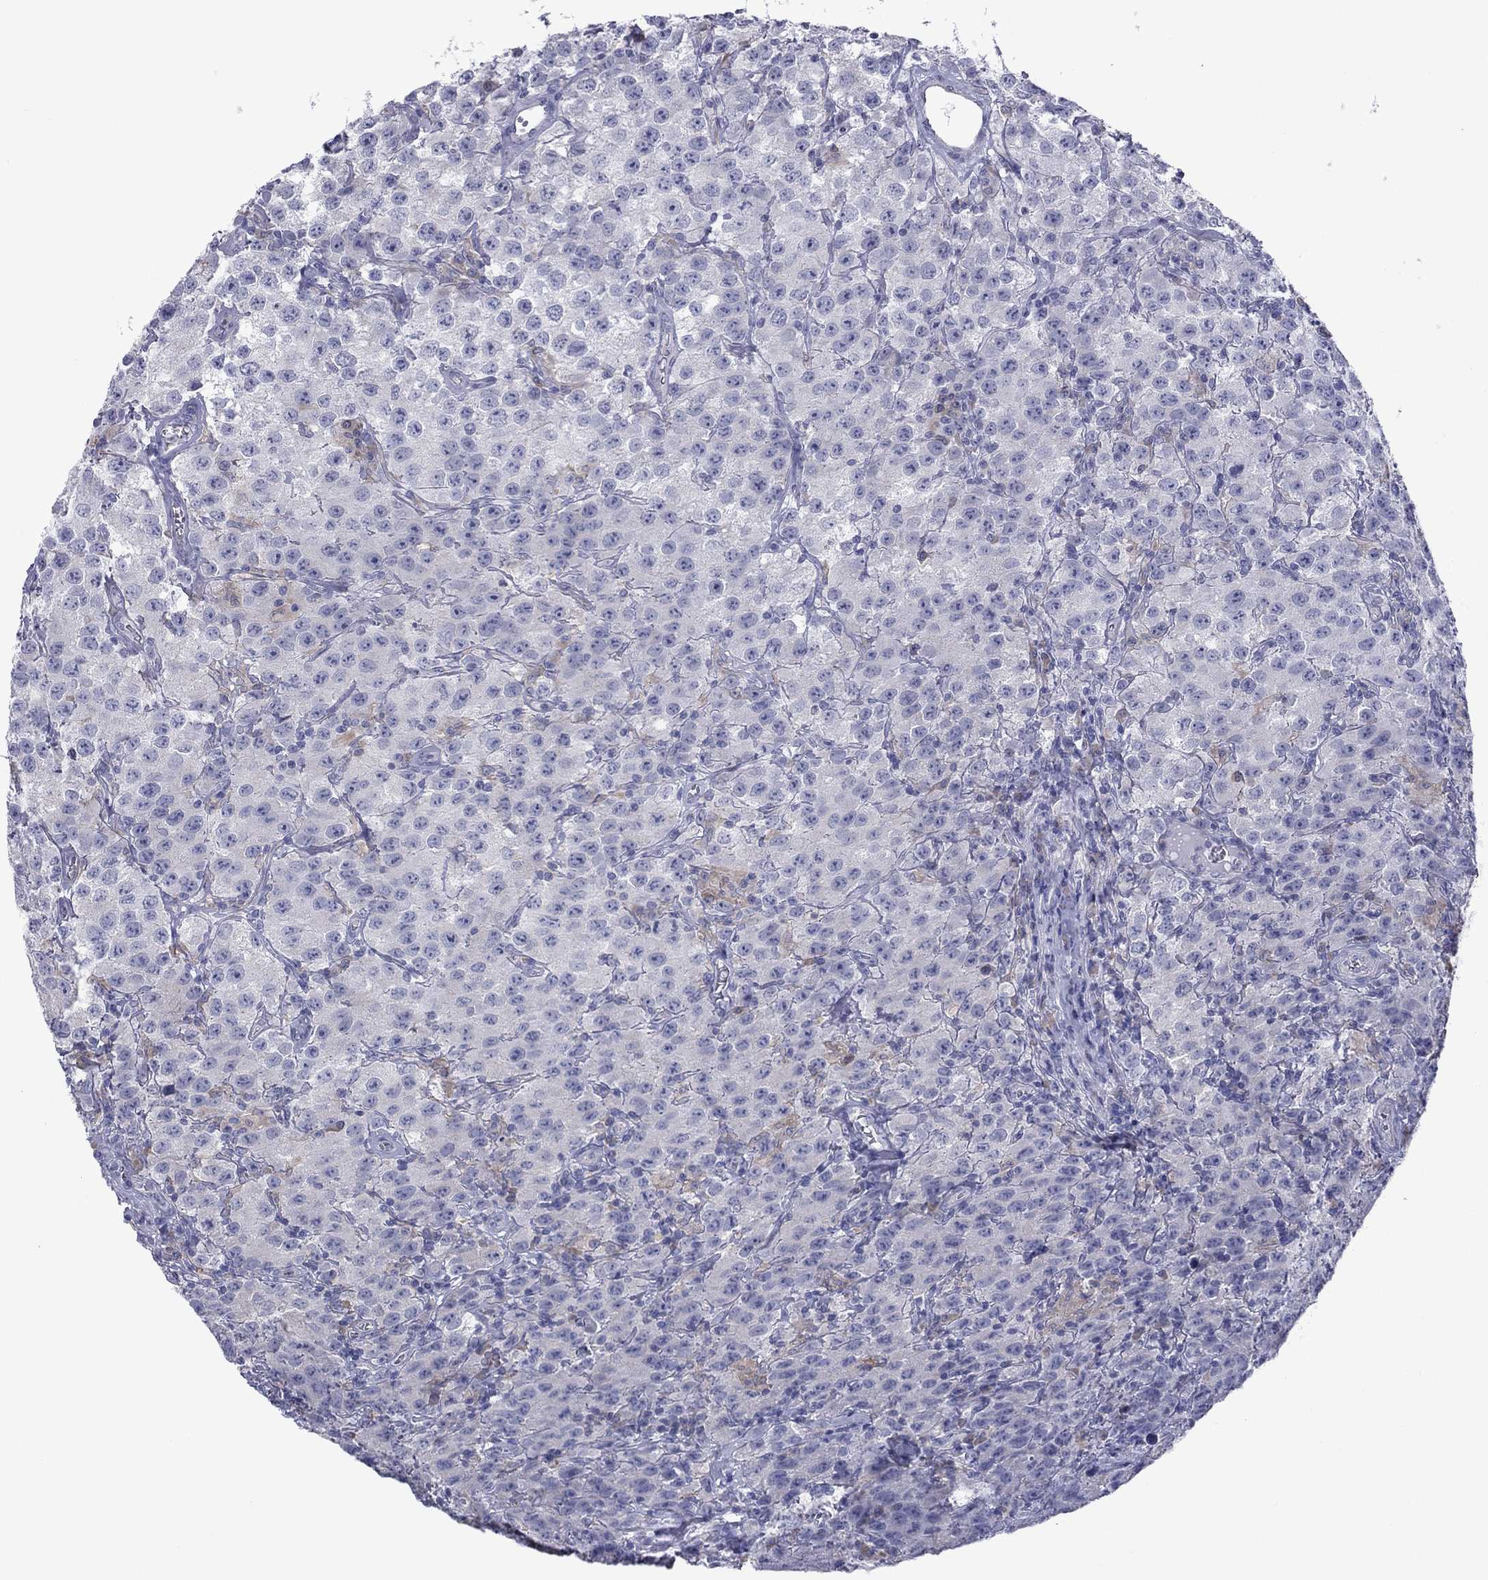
{"staining": {"intensity": "negative", "quantity": "none", "location": "none"}, "tissue": "testis cancer", "cell_type": "Tumor cells", "image_type": "cancer", "snomed": [{"axis": "morphology", "description": "Seminoma, NOS"}, {"axis": "topography", "description": "Testis"}], "caption": "A histopathology image of human testis cancer (seminoma) is negative for staining in tumor cells.", "gene": "TMPRSS11A", "patient": {"sex": "male", "age": 52}}